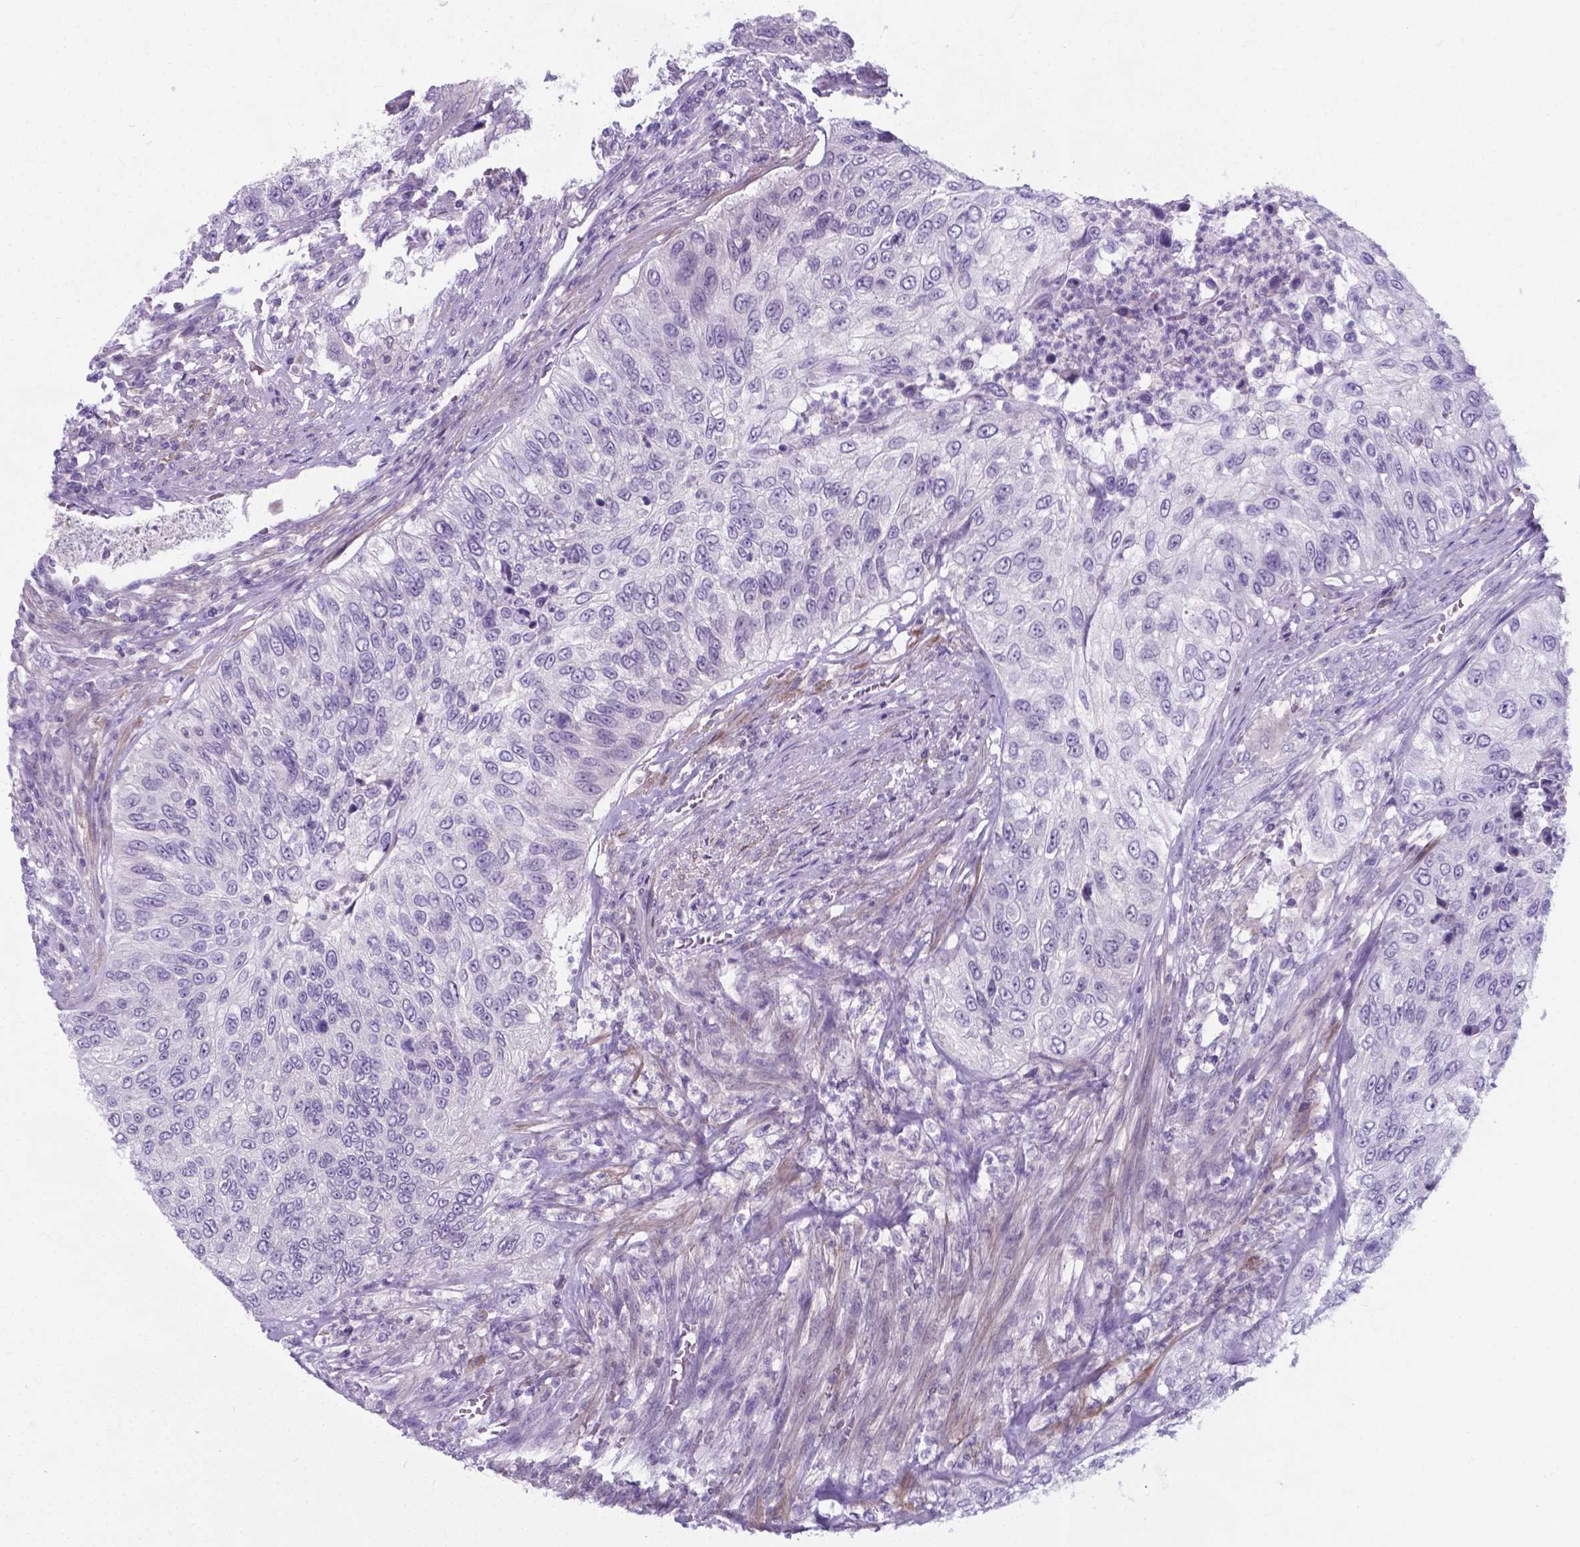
{"staining": {"intensity": "negative", "quantity": "none", "location": "none"}, "tissue": "urothelial cancer", "cell_type": "Tumor cells", "image_type": "cancer", "snomed": [{"axis": "morphology", "description": "Urothelial carcinoma, High grade"}, {"axis": "topography", "description": "Urinary bladder"}], "caption": "Tumor cells are negative for protein expression in human urothelial cancer.", "gene": "AP5B1", "patient": {"sex": "female", "age": 60}}